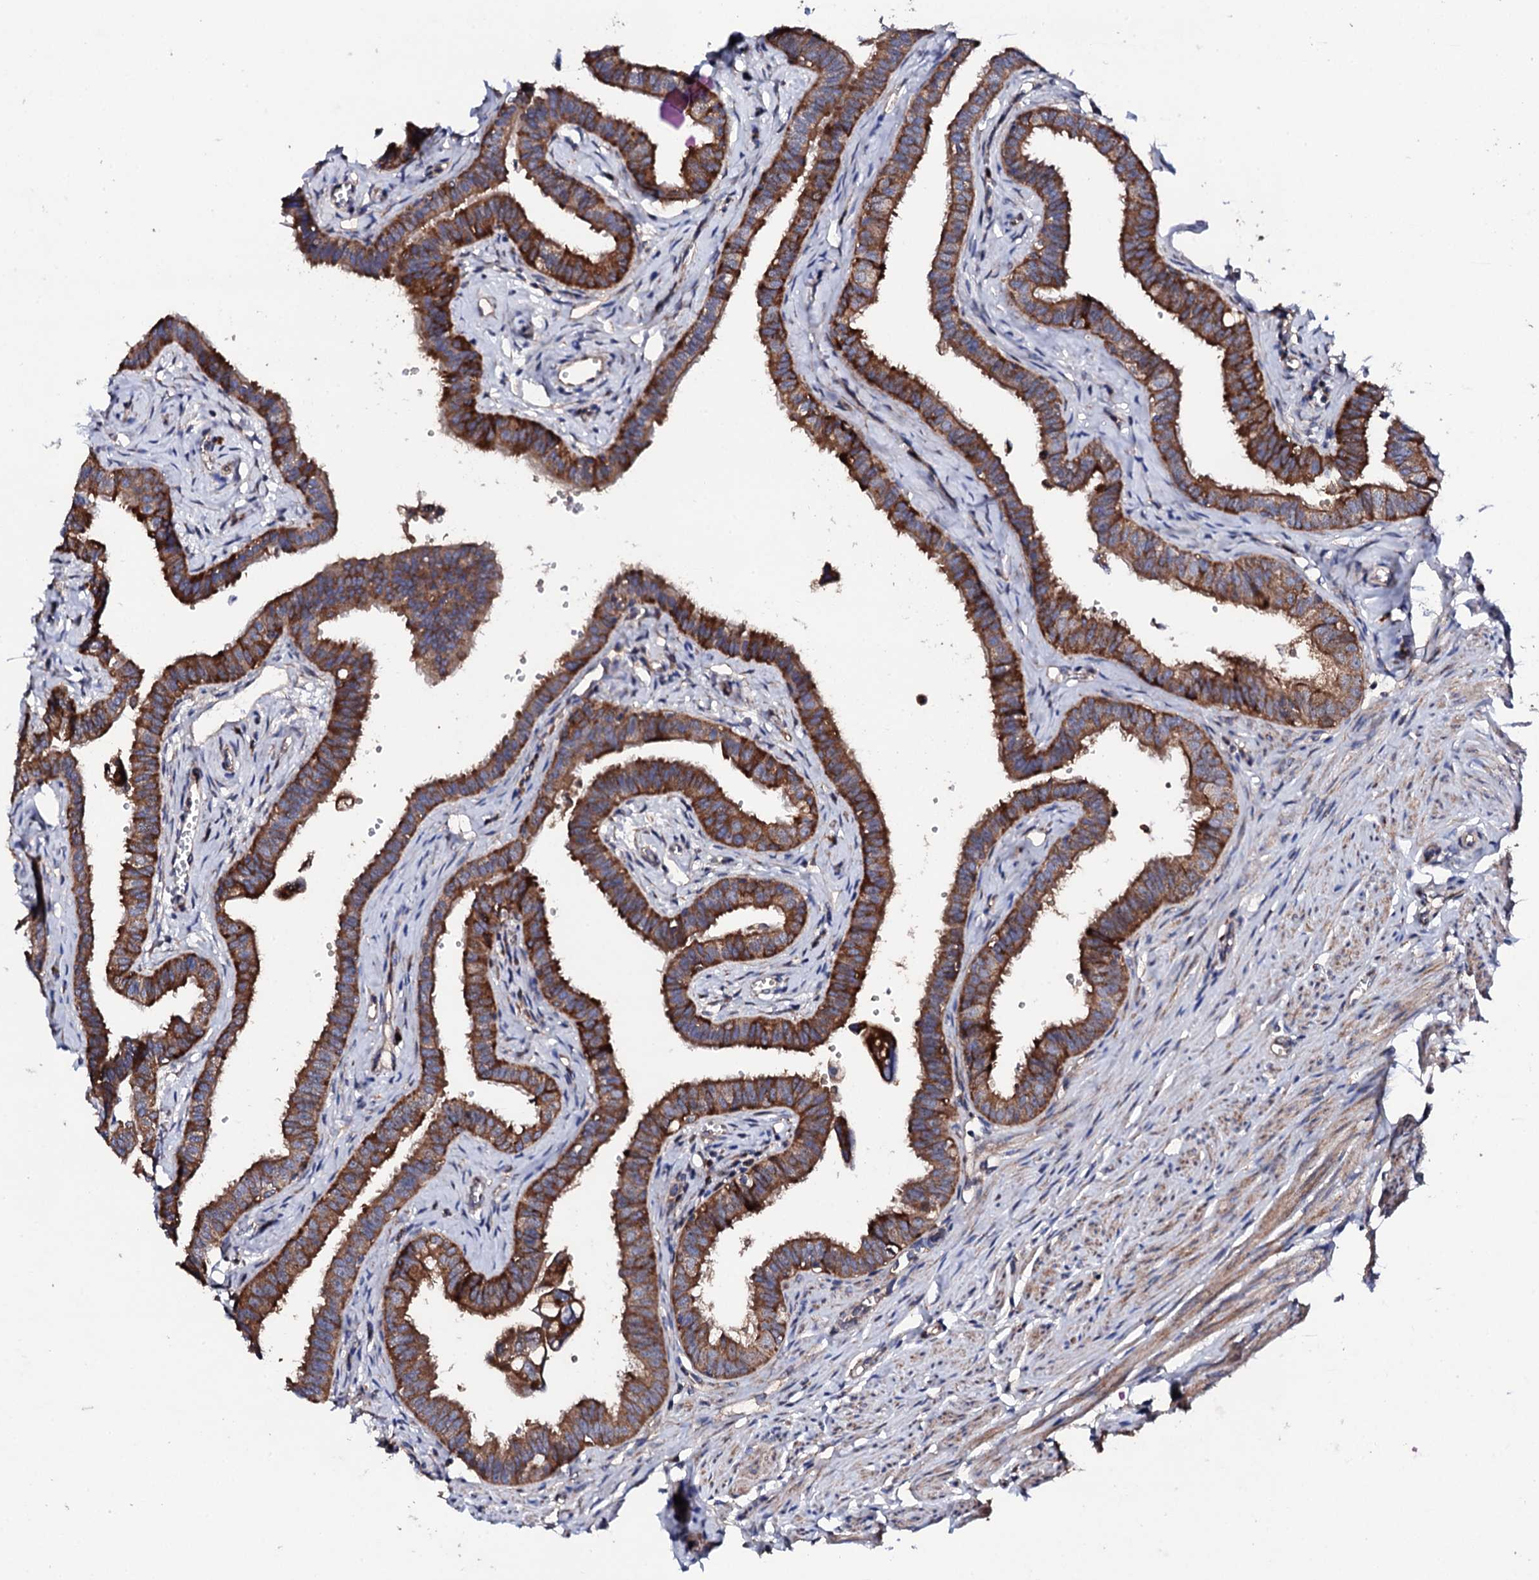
{"staining": {"intensity": "strong", "quantity": ">75%", "location": "cytoplasmic/membranous"}, "tissue": "fallopian tube", "cell_type": "Glandular cells", "image_type": "normal", "snomed": [{"axis": "morphology", "description": "Normal tissue, NOS"}, {"axis": "morphology", "description": "Carcinoma, NOS"}, {"axis": "topography", "description": "Fallopian tube"}, {"axis": "topography", "description": "Ovary"}], "caption": "Immunohistochemical staining of benign human fallopian tube displays high levels of strong cytoplasmic/membranous expression in approximately >75% of glandular cells.", "gene": "LIPT2", "patient": {"sex": "female", "age": 59}}